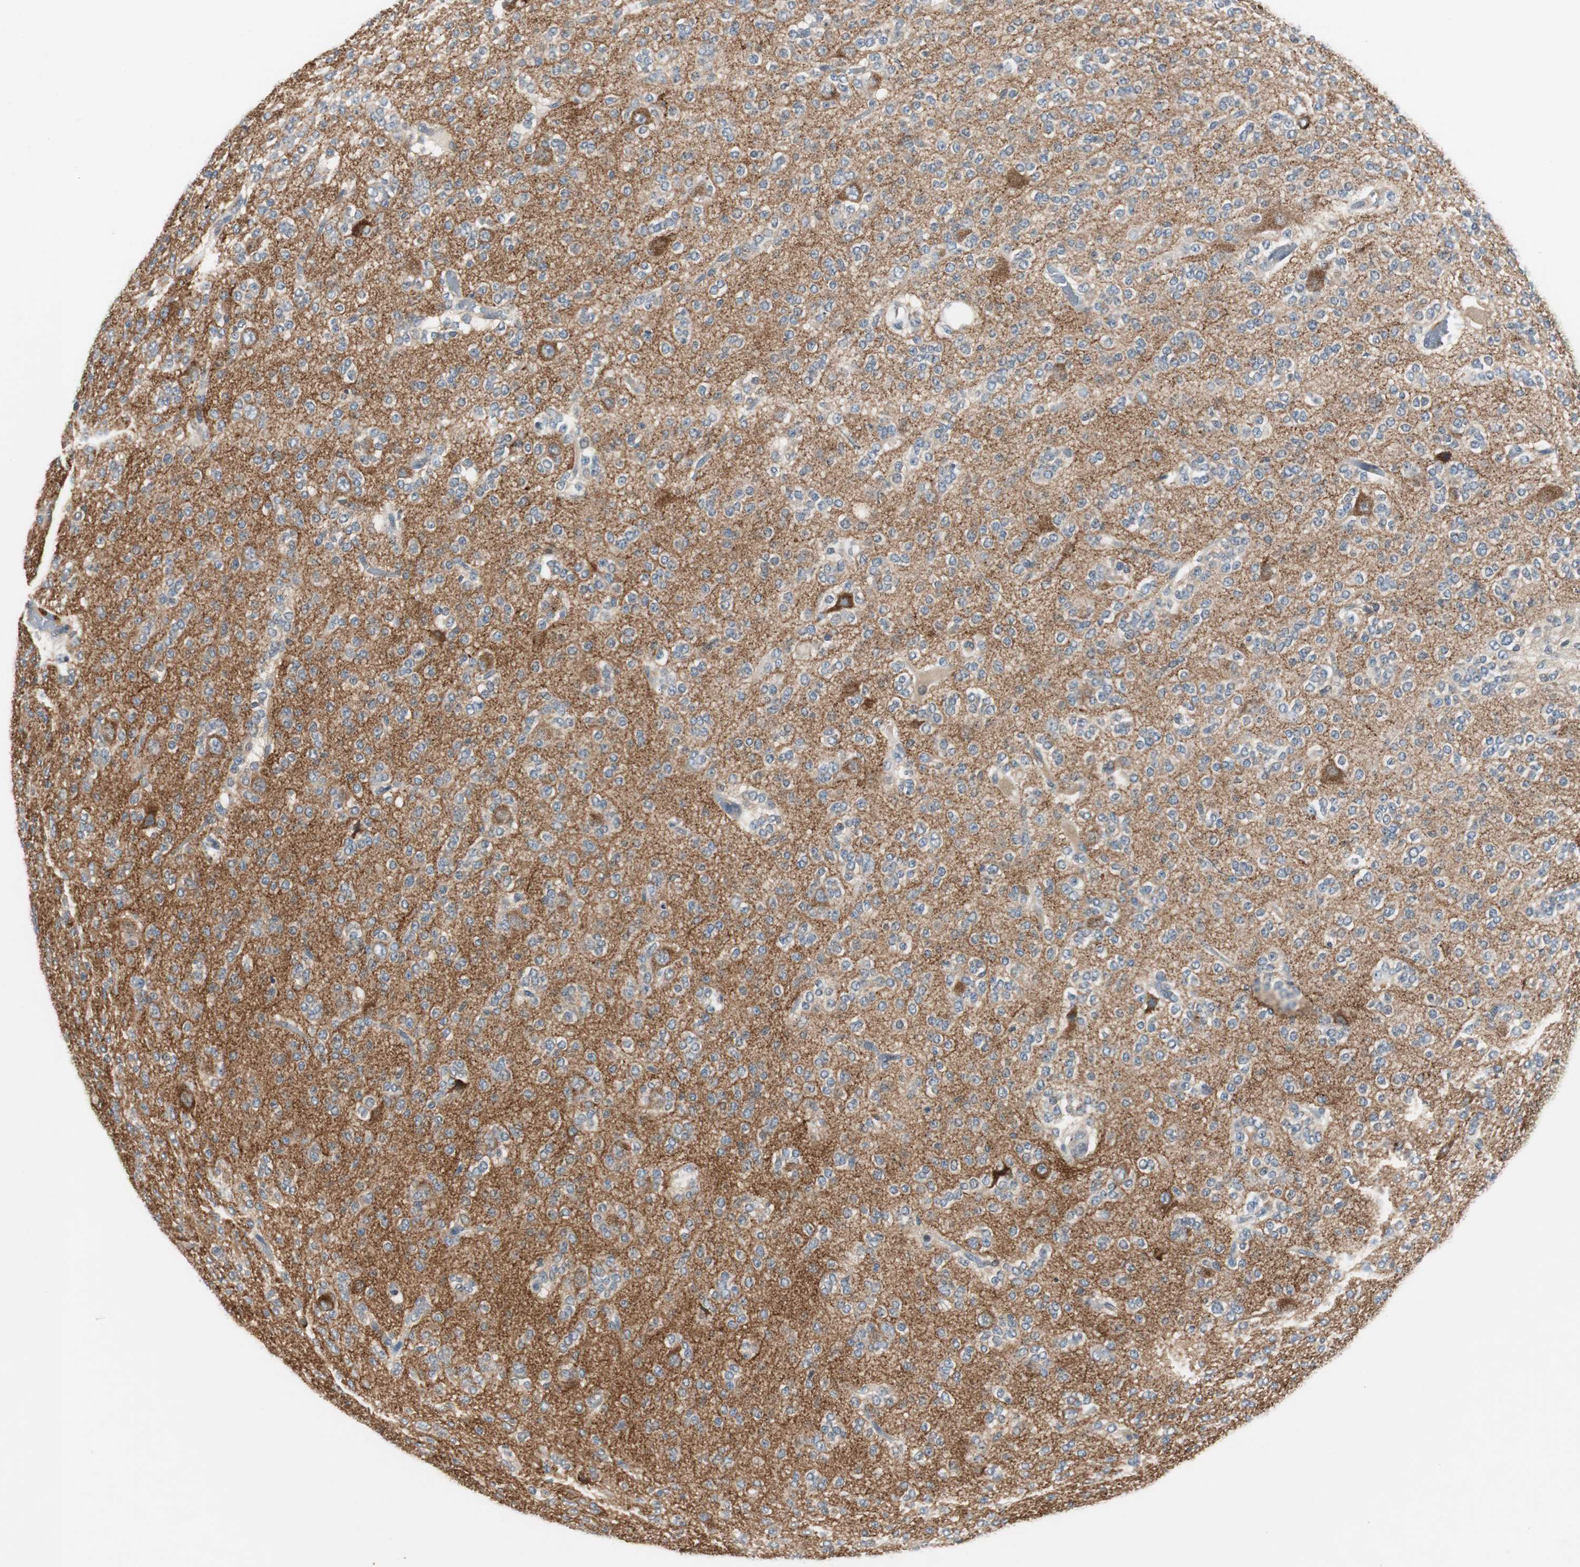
{"staining": {"intensity": "moderate", "quantity": "<25%", "location": "cytoplasmic/membranous"}, "tissue": "glioma", "cell_type": "Tumor cells", "image_type": "cancer", "snomed": [{"axis": "morphology", "description": "Glioma, malignant, Low grade"}, {"axis": "topography", "description": "Brain"}], "caption": "Immunohistochemistry (IHC) image of neoplastic tissue: glioma stained using immunohistochemistry displays low levels of moderate protein expression localized specifically in the cytoplasmic/membranous of tumor cells, appearing as a cytoplasmic/membranous brown color.", "gene": "PTPRN2", "patient": {"sex": "male", "age": 38}}